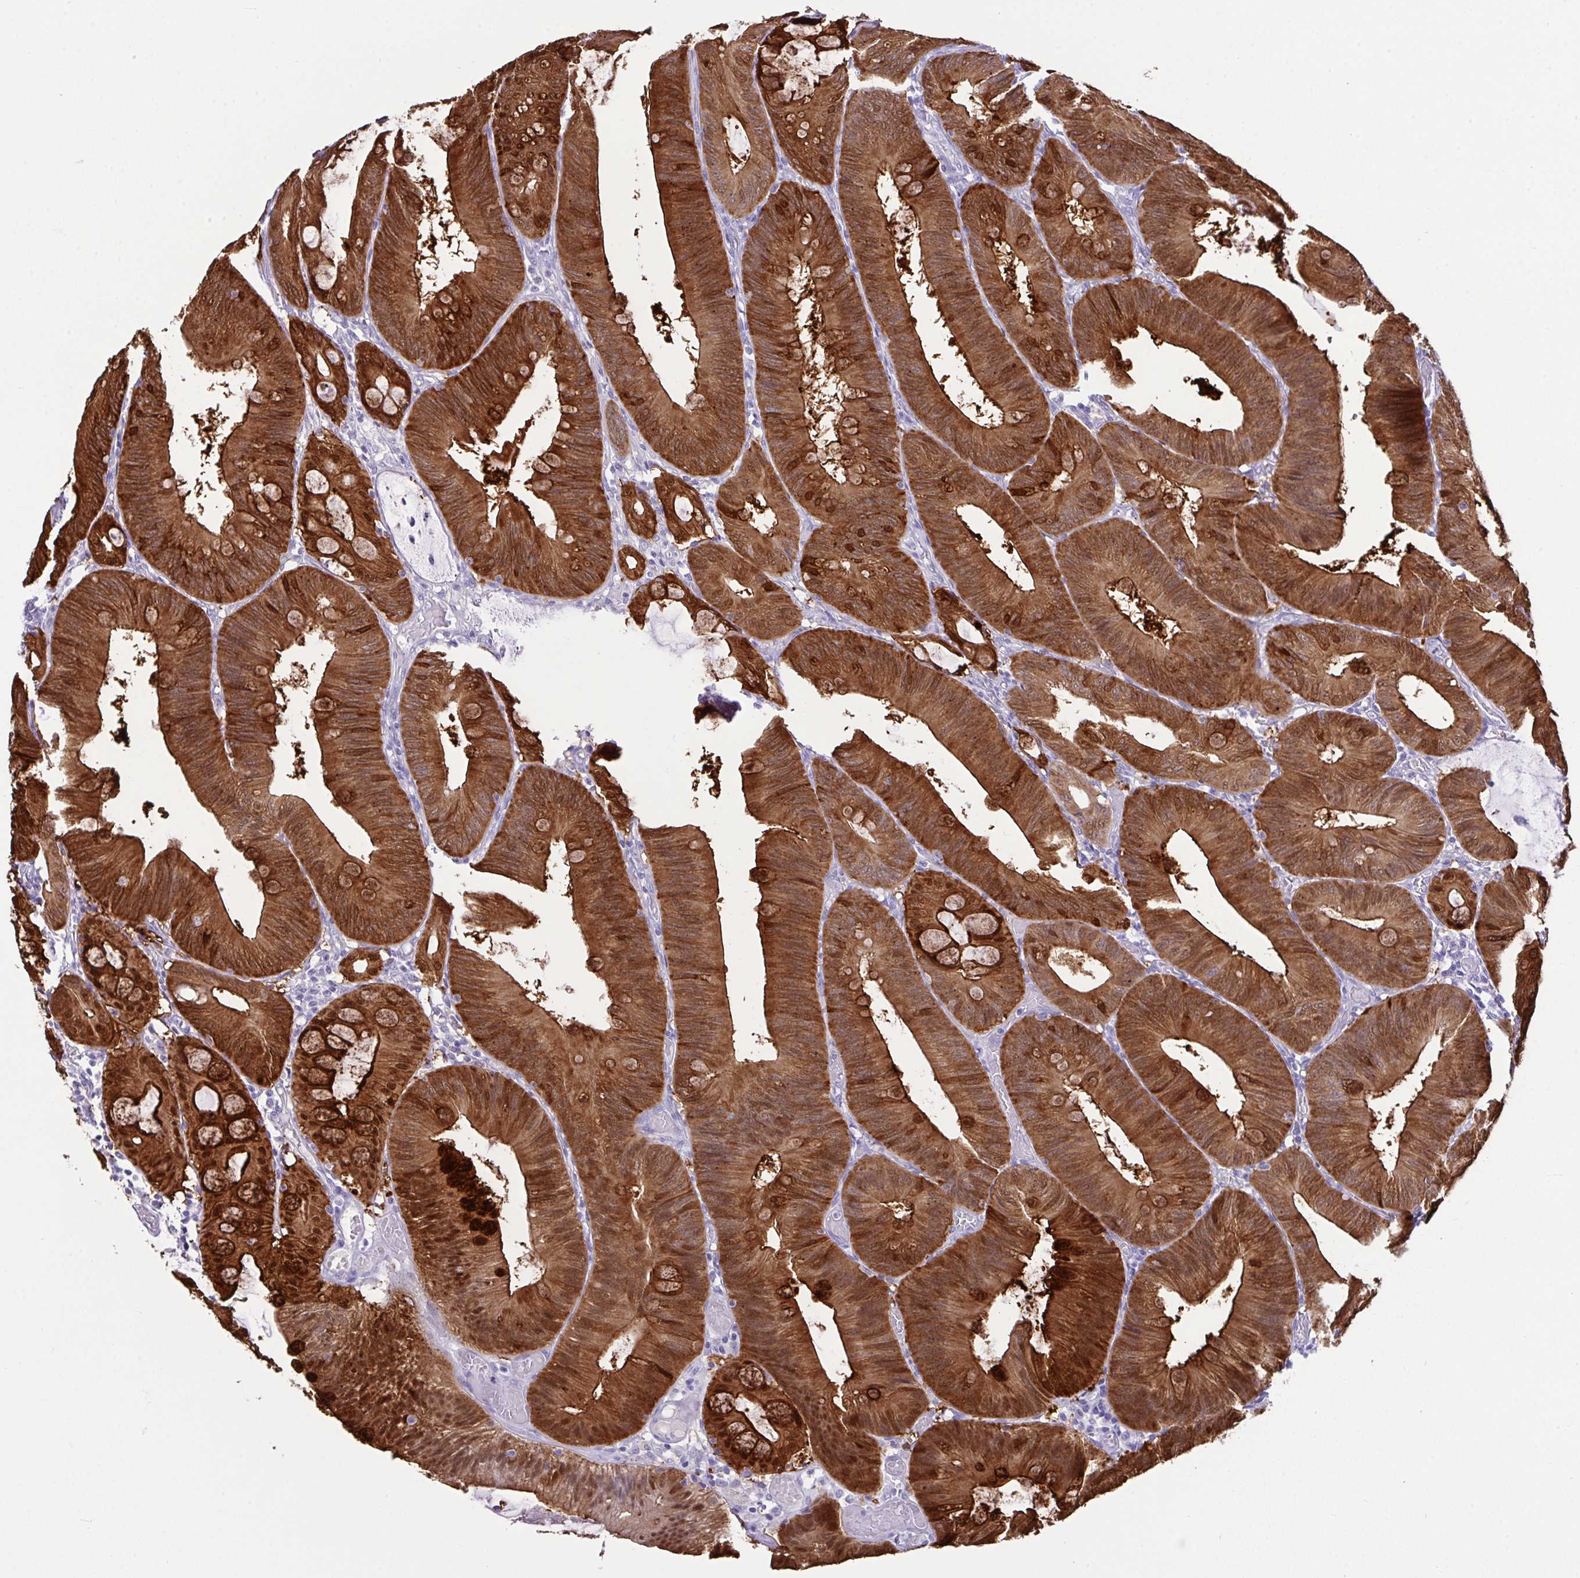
{"staining": {"intensity": "strong", "quantity": ">75%", "location": "cytoplasmic/membranous,nuclear"}, "tissue": "colorectal cancer", "cell_type": "Tumor cells", "image_type": "cancer", "snomed": [{"axis": "morphology", "description": "Adenocarcinoma, NOS"}, {"axis": "topography", "description": "Colon"}], "caption": "A high-resolution photomicrograph shows immunohistochemistry staining of colorectal cancer (adenocarcinoma), which reveals strong cytoplasmic/membranous and nuclear expression in approximately >75% of tumor cells.", "gene": "LGALS4", "patient": {"sex": "male", "age": 84}}